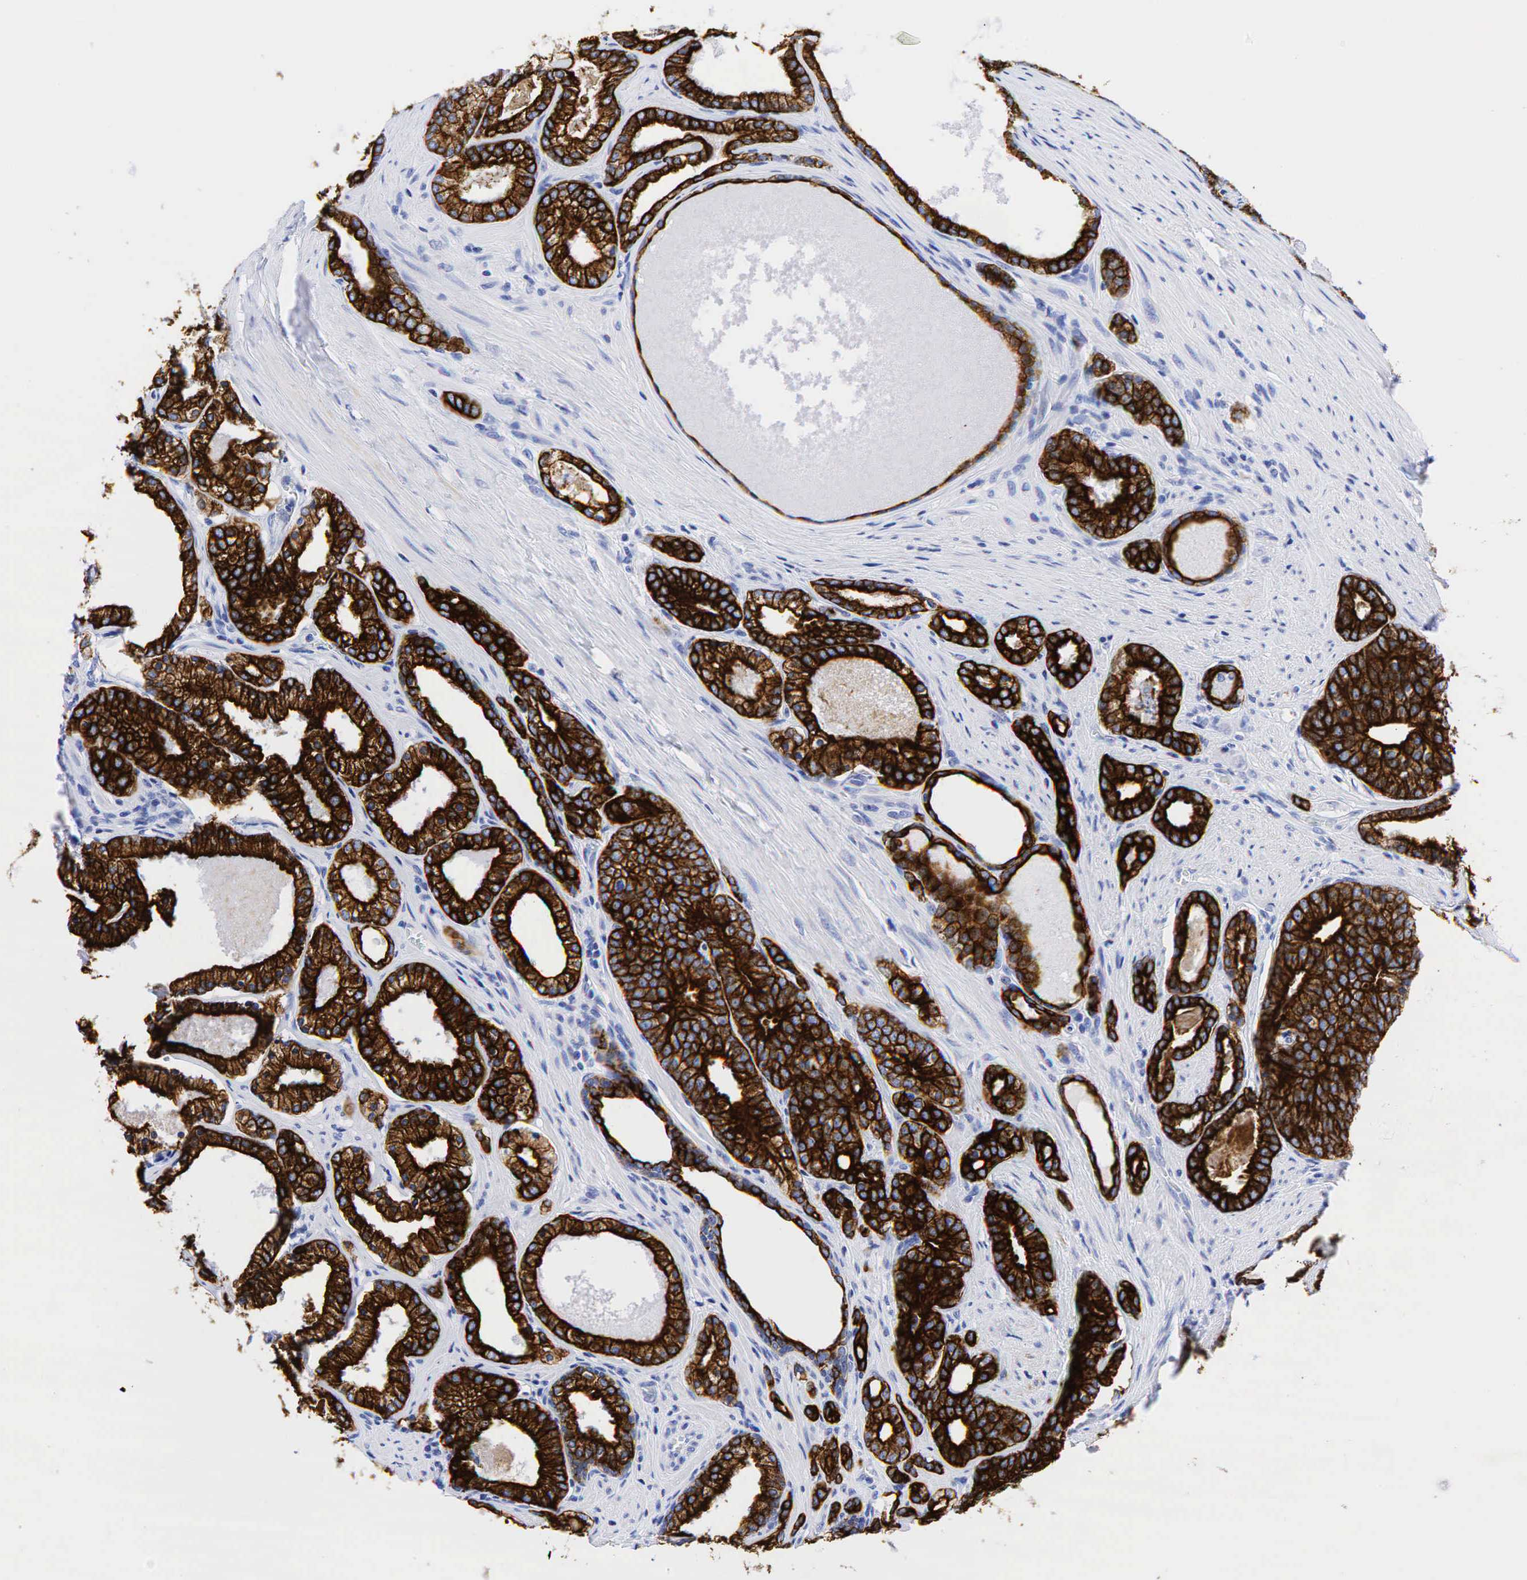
{"staining": {"intensity": "strong", "quantity": ">75%", "location": "cytoplasmic/membranous"}, "tissue": "prostate cancer", "cell_type": "Tumor cells", "image_type": "cancer", "snomed": [{"axis": "morphology", "description": "Adenocarcinoma, Low grade"}, {"axis": "topography", "description": "Prostate"}], "caption": "Immunohistochemical staining of human prostate cancer demonstrates strong cytoplasmic/membranous protein staining in about >75% of tumor cells.", "gene": "KRT18", "patient": {"sex": "male", "age": 71}}